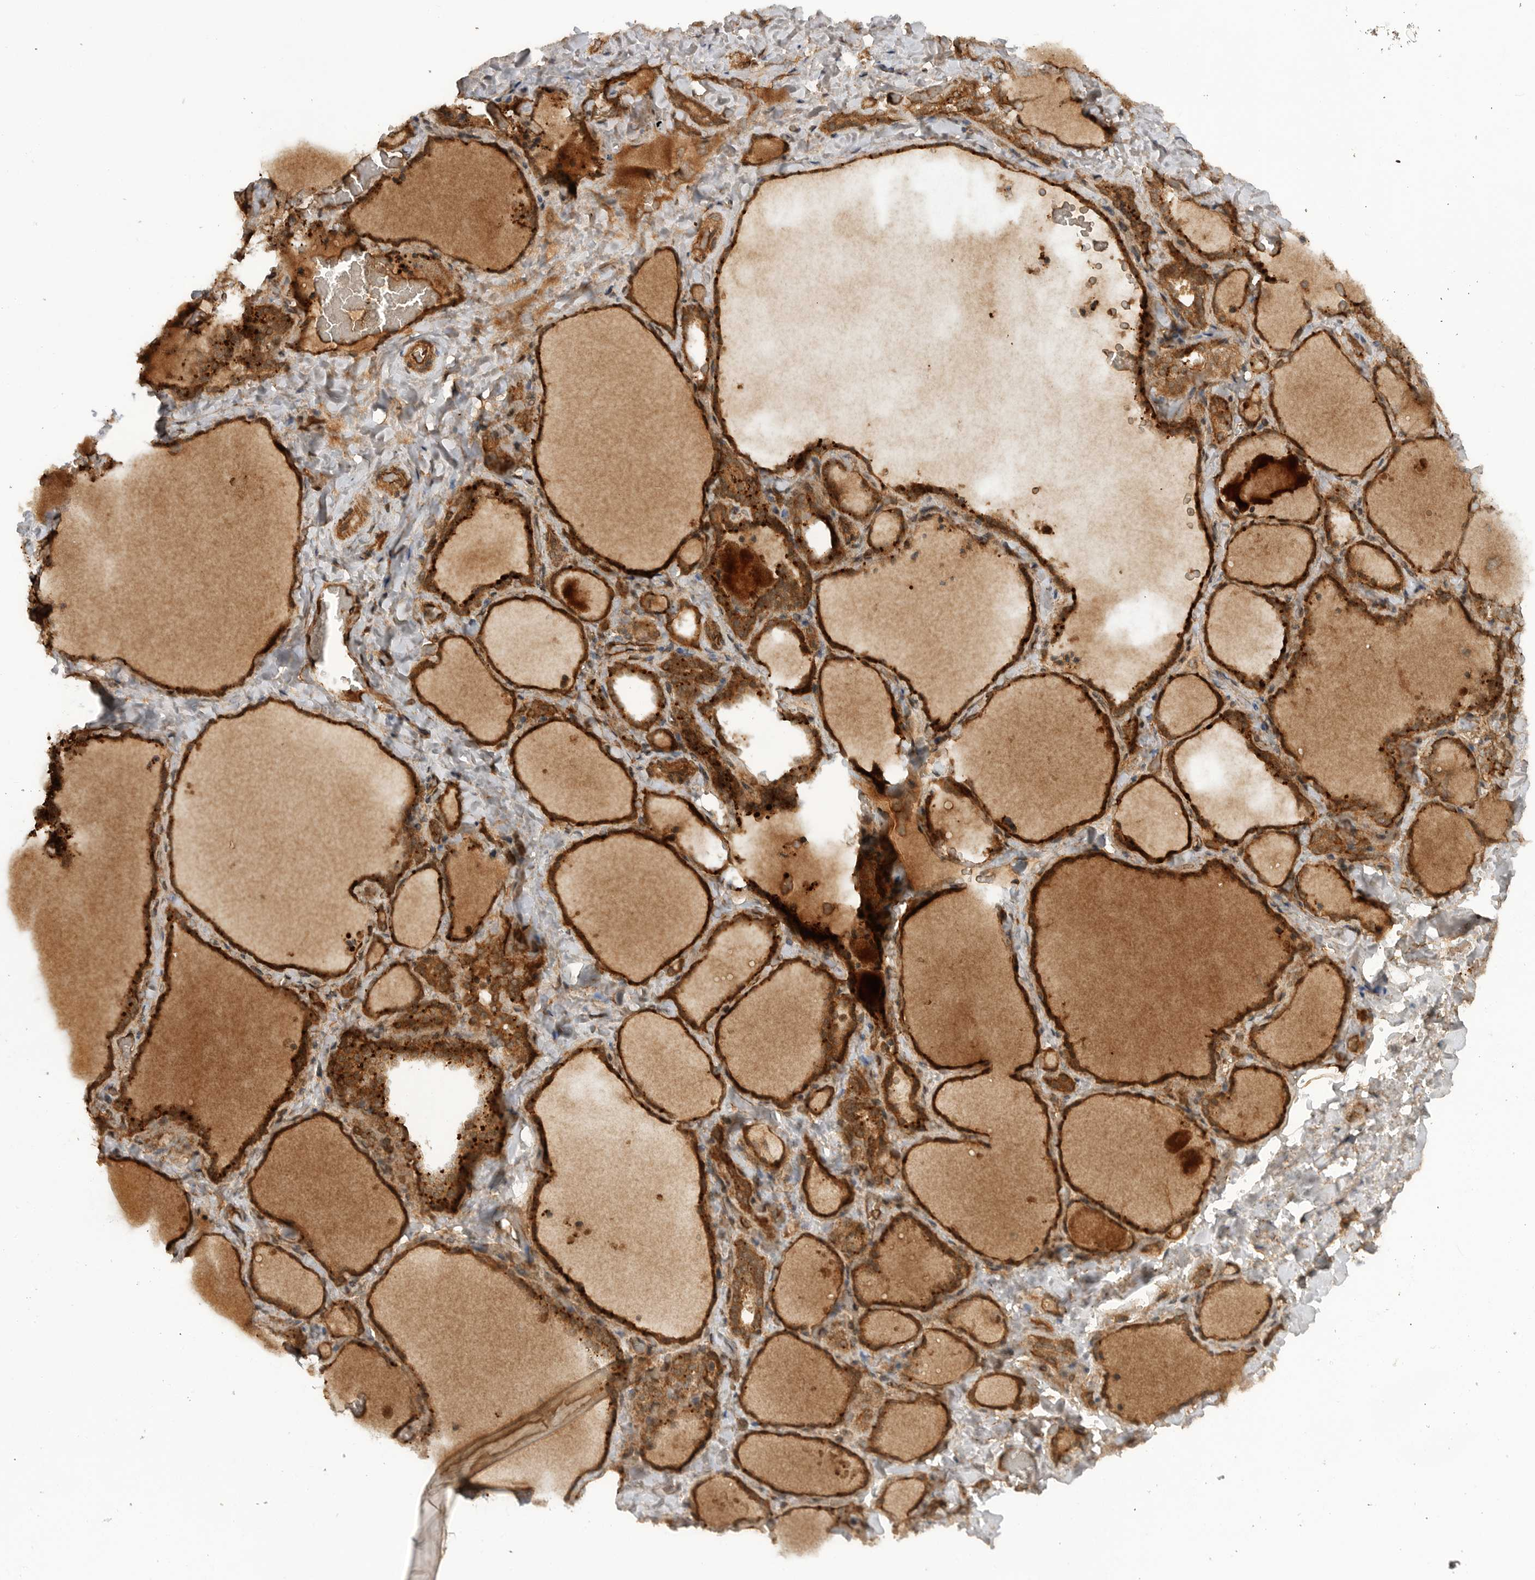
{"staining": {"intensity": "strong", "quantity": ">75%", "location": "cytoplasmic/membranous"}, "tissue": "thyroid gland", "cell_type": "Glandular cells", "image_type": "normal", "snomed": [{"axis": "morphology", "description": "Normal tissue, NOS"}, {"axis": "topography", "description": "Thyroid gland"}], "caption": "A brown stain labels strong cytoplasmic/membranous staining of a protein in glandular cells of normal human thyroid gland. The protein is stained brown, and the nuclei are stained in blue (DAB IHC with brightfield microscopy, high magnification).", "gene": "PRDX4", "patient": {"sex": "female", "age": 22}}